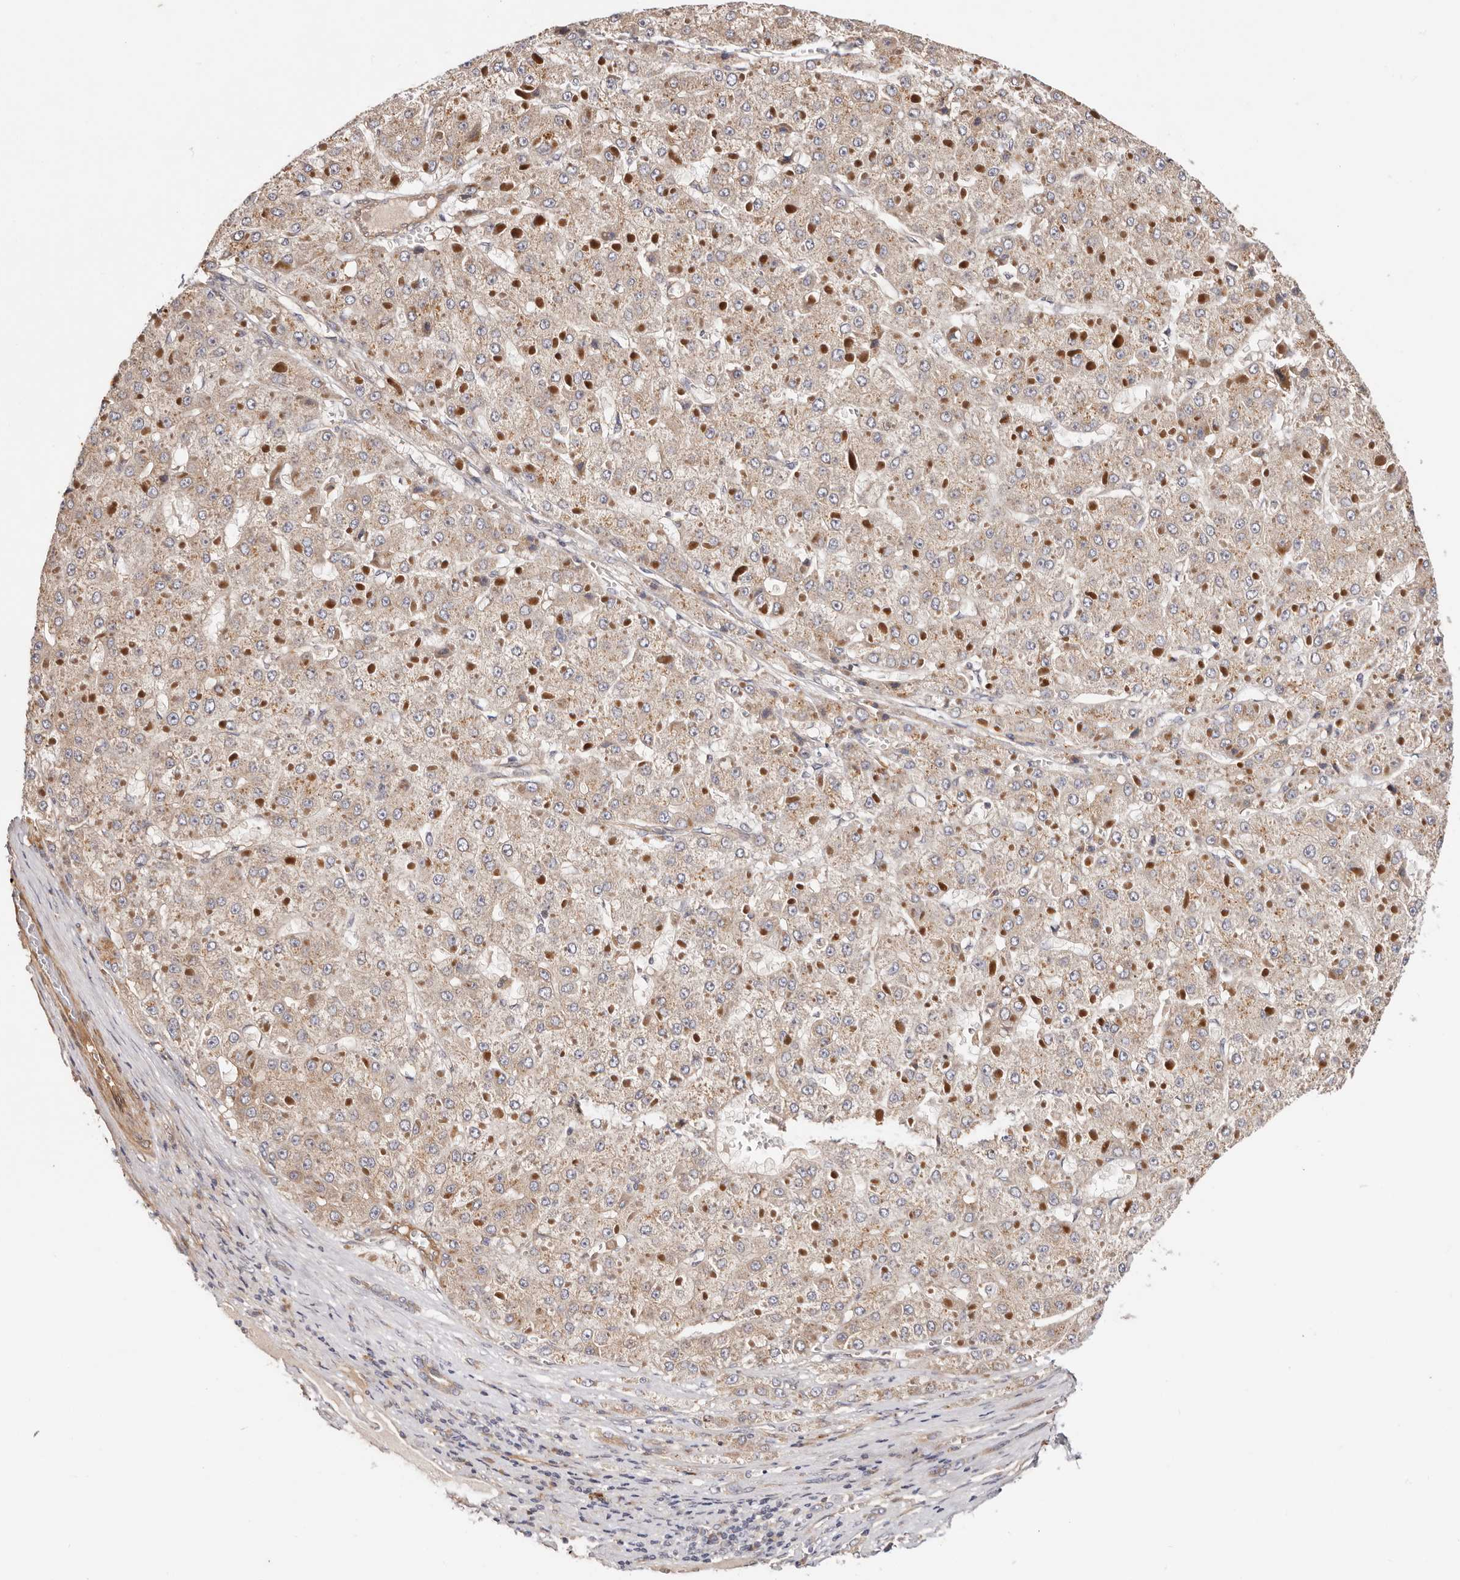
{"staining": {"intensity": "weak", "quantity": ">75%", "location": "cytoplasmic/membranous"}, "tissue": "liver cancer", "cell_type": "Tumor cells", "image_type": "cancer", "snomed": [{"axis": "morphology", "description": "Carcinoma, Hepatocellular, NOS"}, {"axis": "topography", "description": "Liver"}], "caption": "This photomicrograph exhibits immunohistochemistry (IHC) staining of human hepatocellular carcinoma (liver), with low weak cytoplasmic/membranous positivity in approximately >75% of tumor cells.", "gene": "MACF1", "patient": {"sex": "female", "age": 73}}